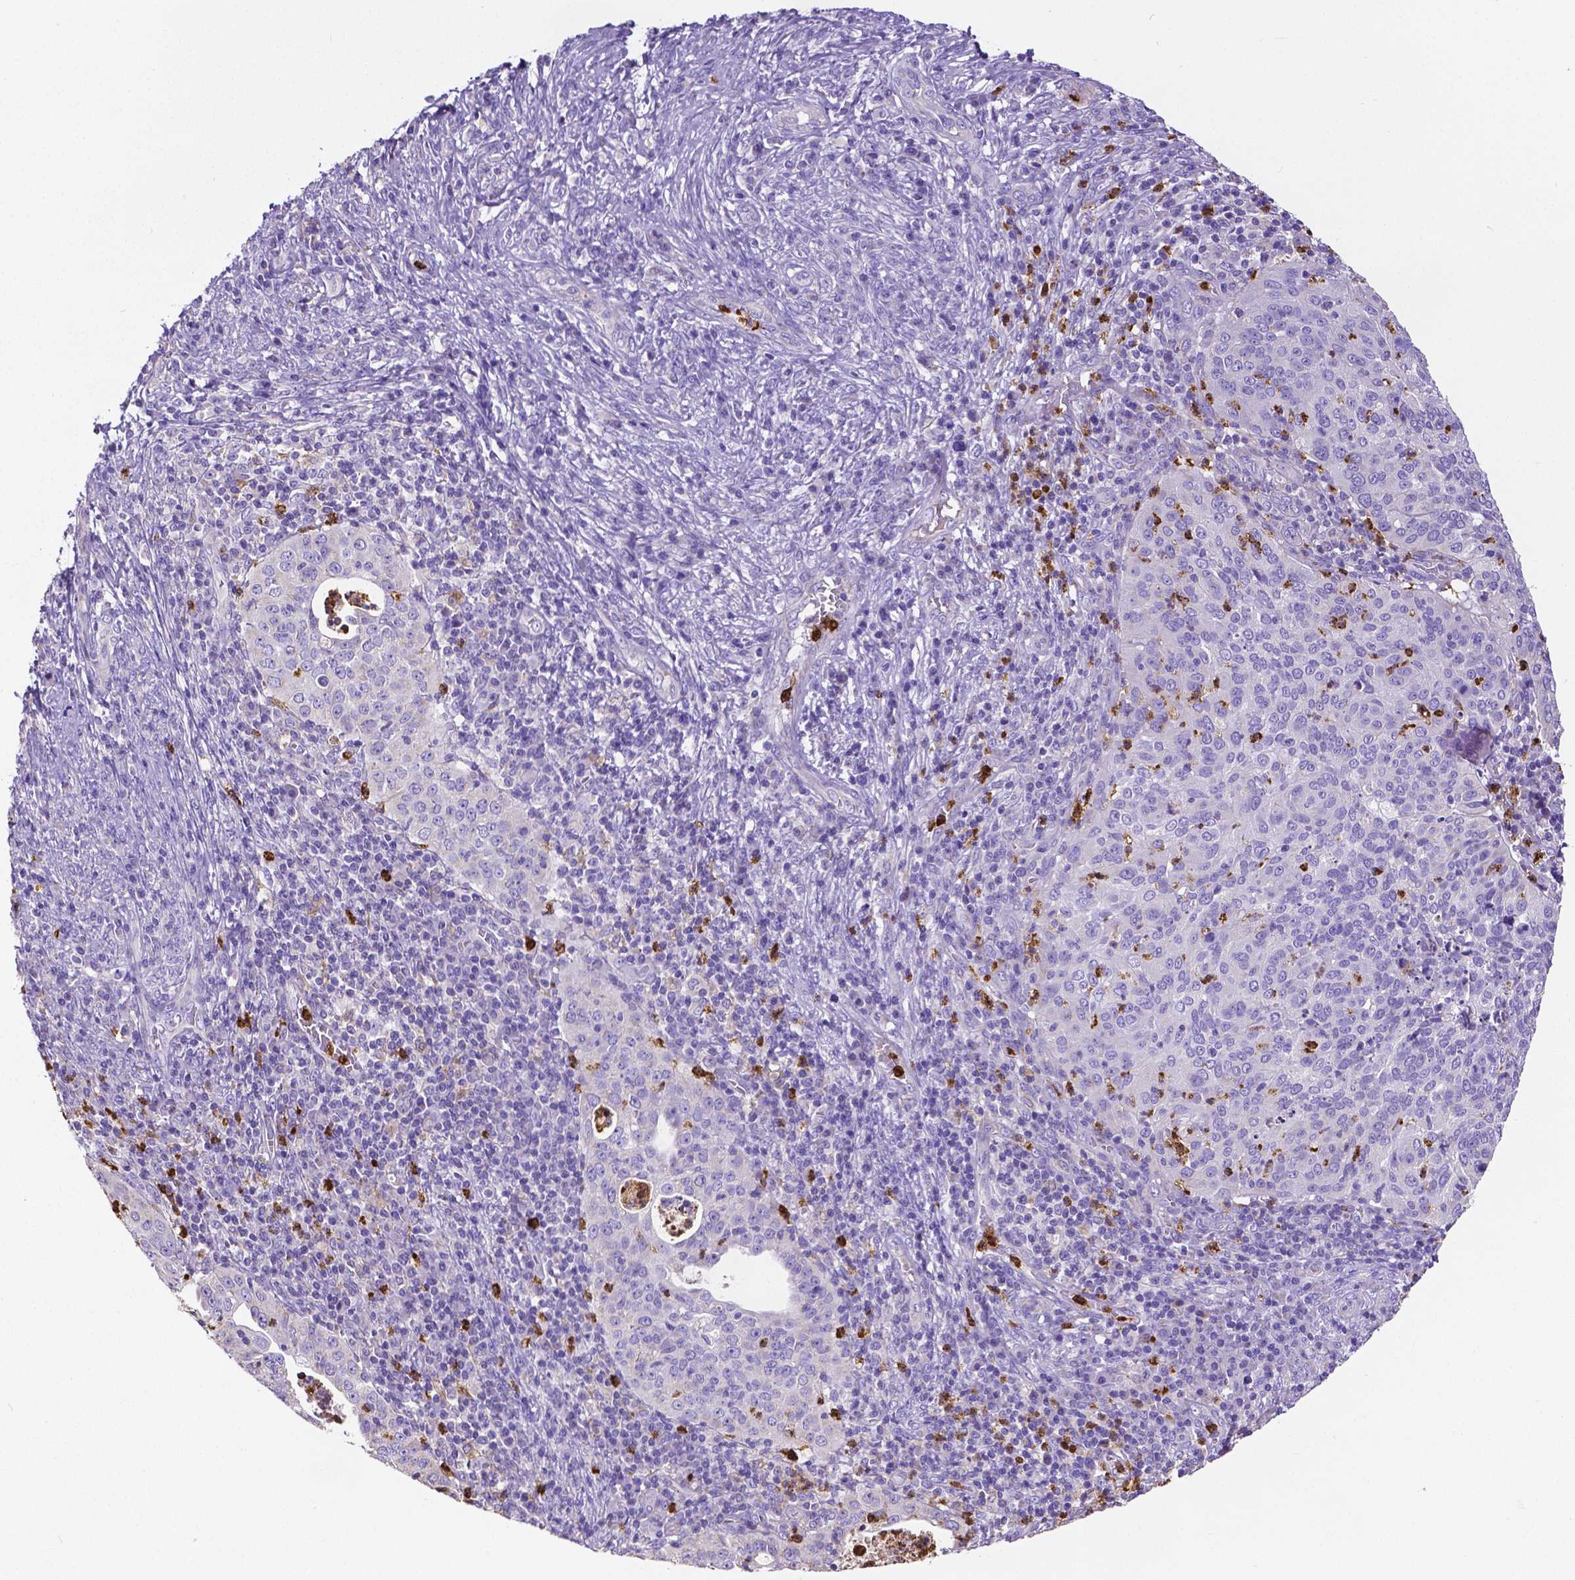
{"staining": {"intensity": "negative", "quantity": "none", "location": "none"}, "tissue": "cervical cancer", "cell_type": "Tumor cells", "image_type": "cancer", "snomed": [{"axis": "morphology", "description": "Squamous cell carcinoma, NOS"}, {"axis": "topography", "description": "Cervix"}], "caption": "Photomicrograph shows no significant protein staining in tumor cells of cervical cancer.", "gene": "MMP9", "patient": {"sex": "female", "age": 39}}